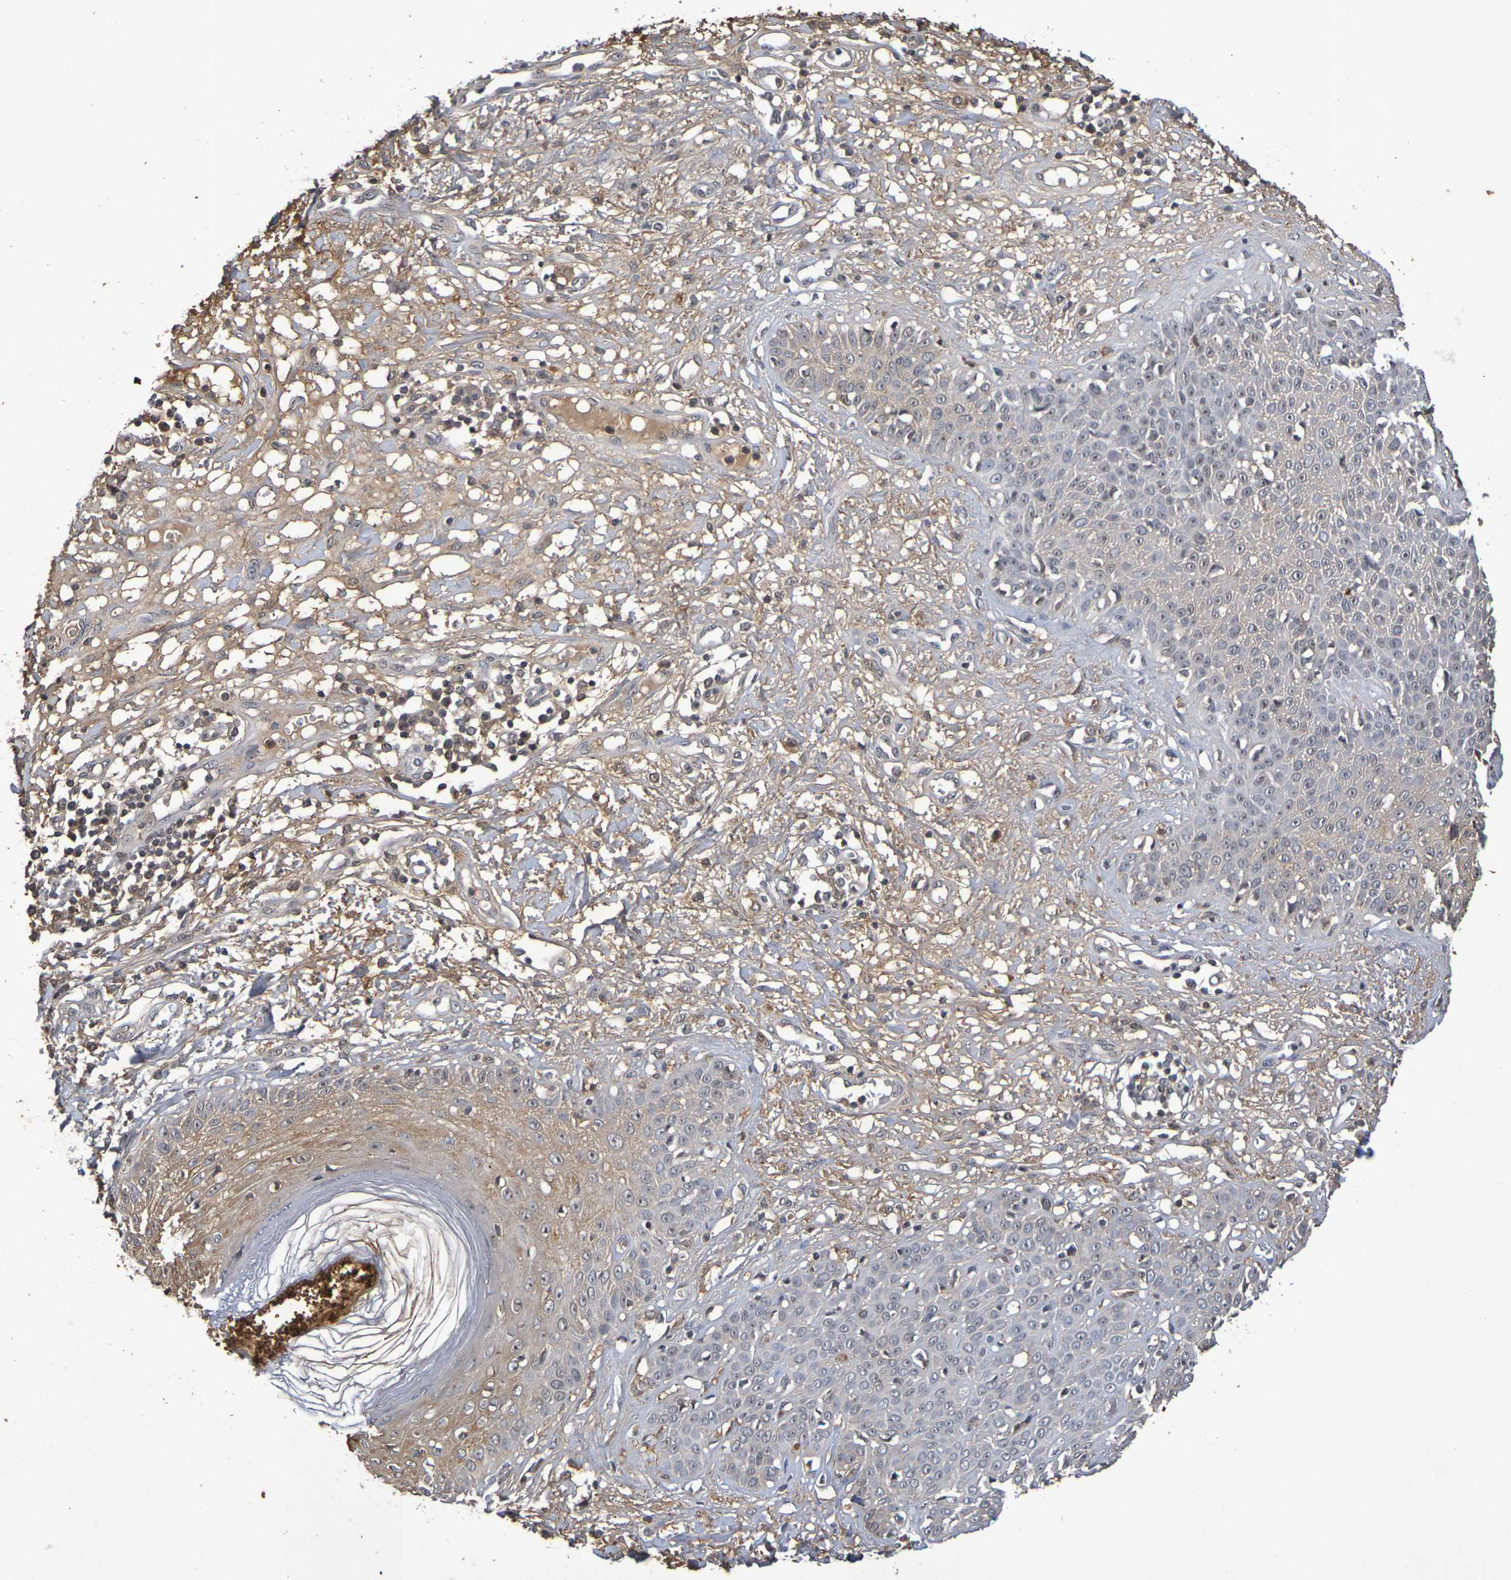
{"staining": {"intensity": "weak", "quantity": "25%-75%", "location": "nuclear"}, "tissue": "skin cancer", "cell_type": "Tumor cells", "image_type": "cancer", "snomed": [{"axis": "morphology", "description": "Squamous cell carcinoma, NOS"}, {"axis": "topography", "description": "Skin"}], "caption": "Immunohistochemical staining of squamous cell carcinoma (skin) displays low levels of weak nuclear protein expression in about 25%-75% of tumor cells.", "gene": "TERF2", "patient": {"sex": "female", "age": 78}}